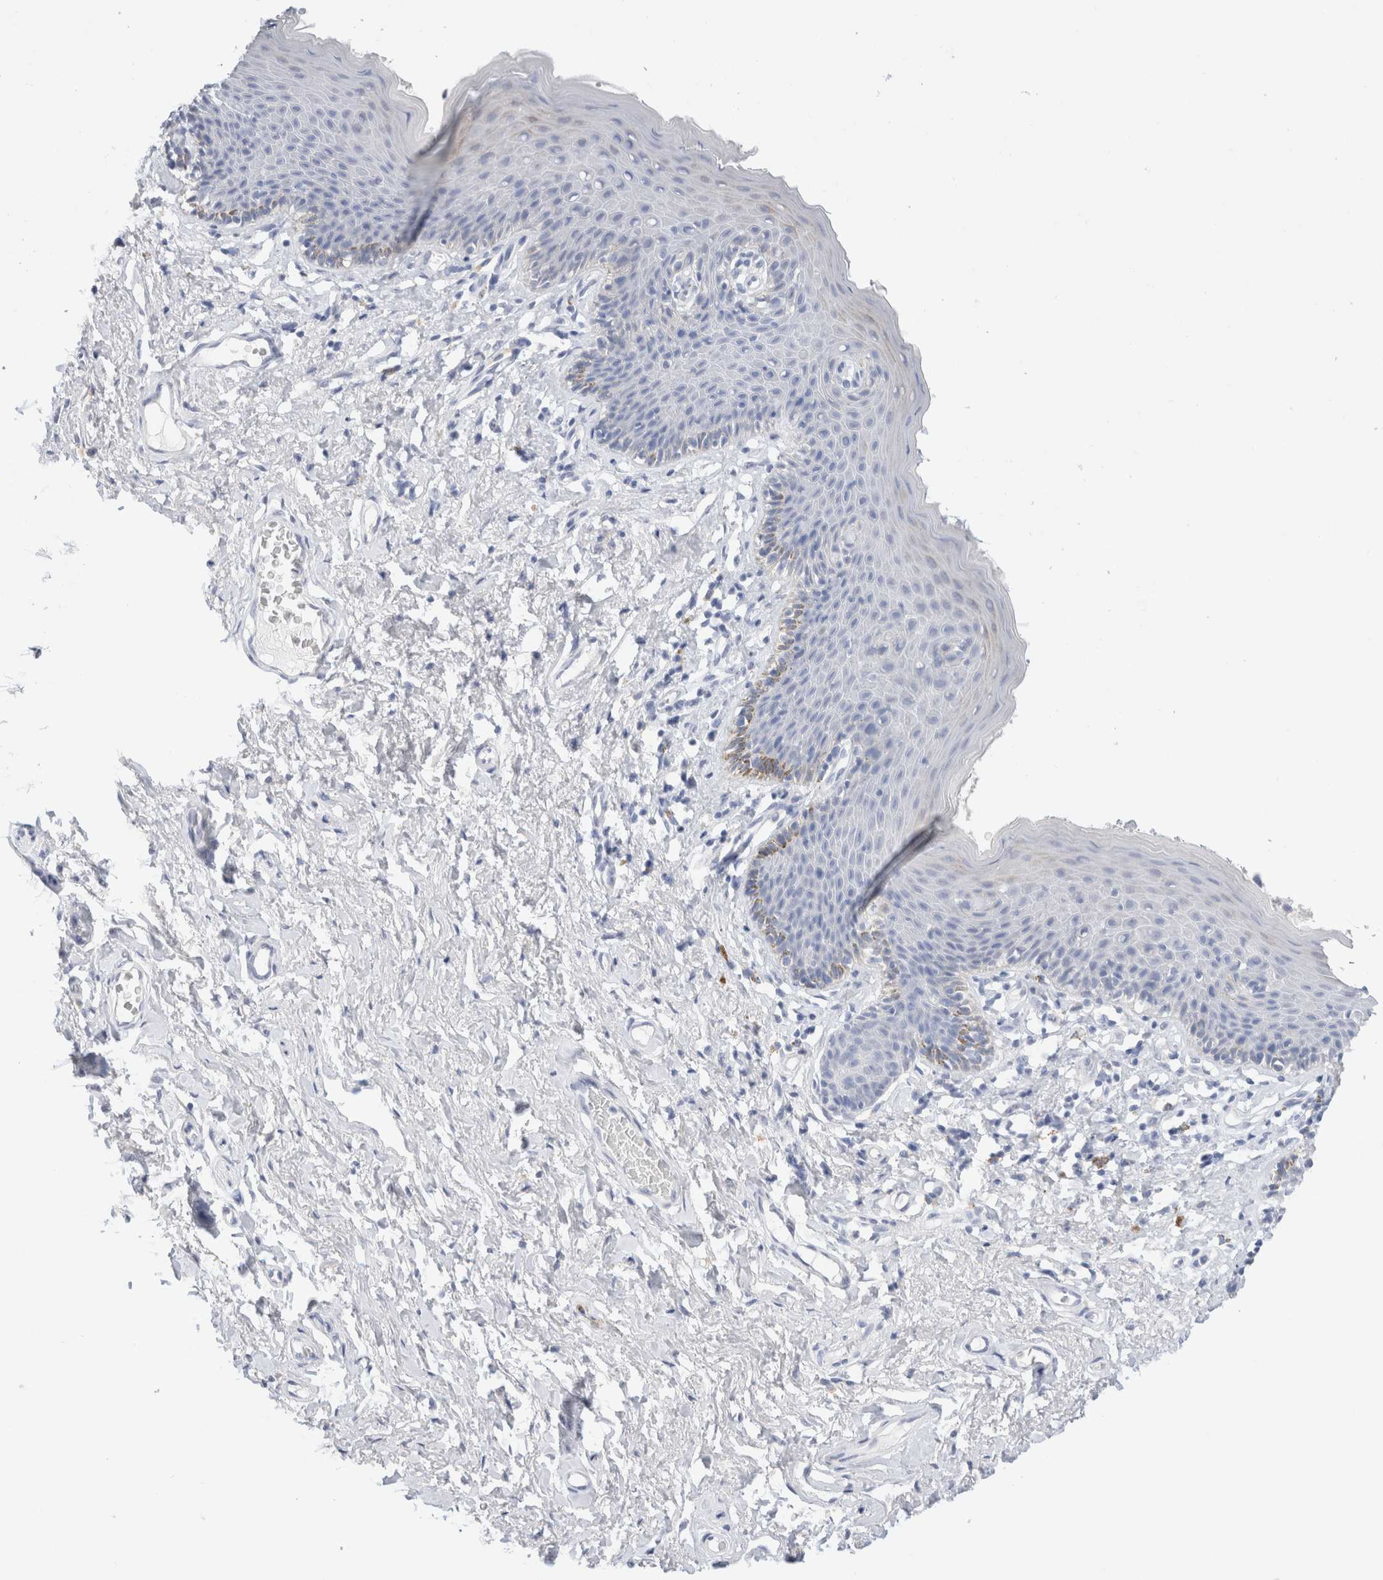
{"staining": {"intensity": "weak", "quantity": "<25%", "location": "cytoplasmic/membranous"}, "tissue": "skin", "cell_type": "Epidermal cells", "image_type": "normal", "snomed": [{"axis": "morphology", "description": "Normal tissue, NOS"}, {"axis": "topography", "description": "Vulva"}], "caption": "DAB (3,3'-diaminobenzidine) immunohistochemical staining of normal human skin reveals no significant expression in epidermal cells.", "gene": "GADD45G", "patient": {"sex": "female", "age": 66}}